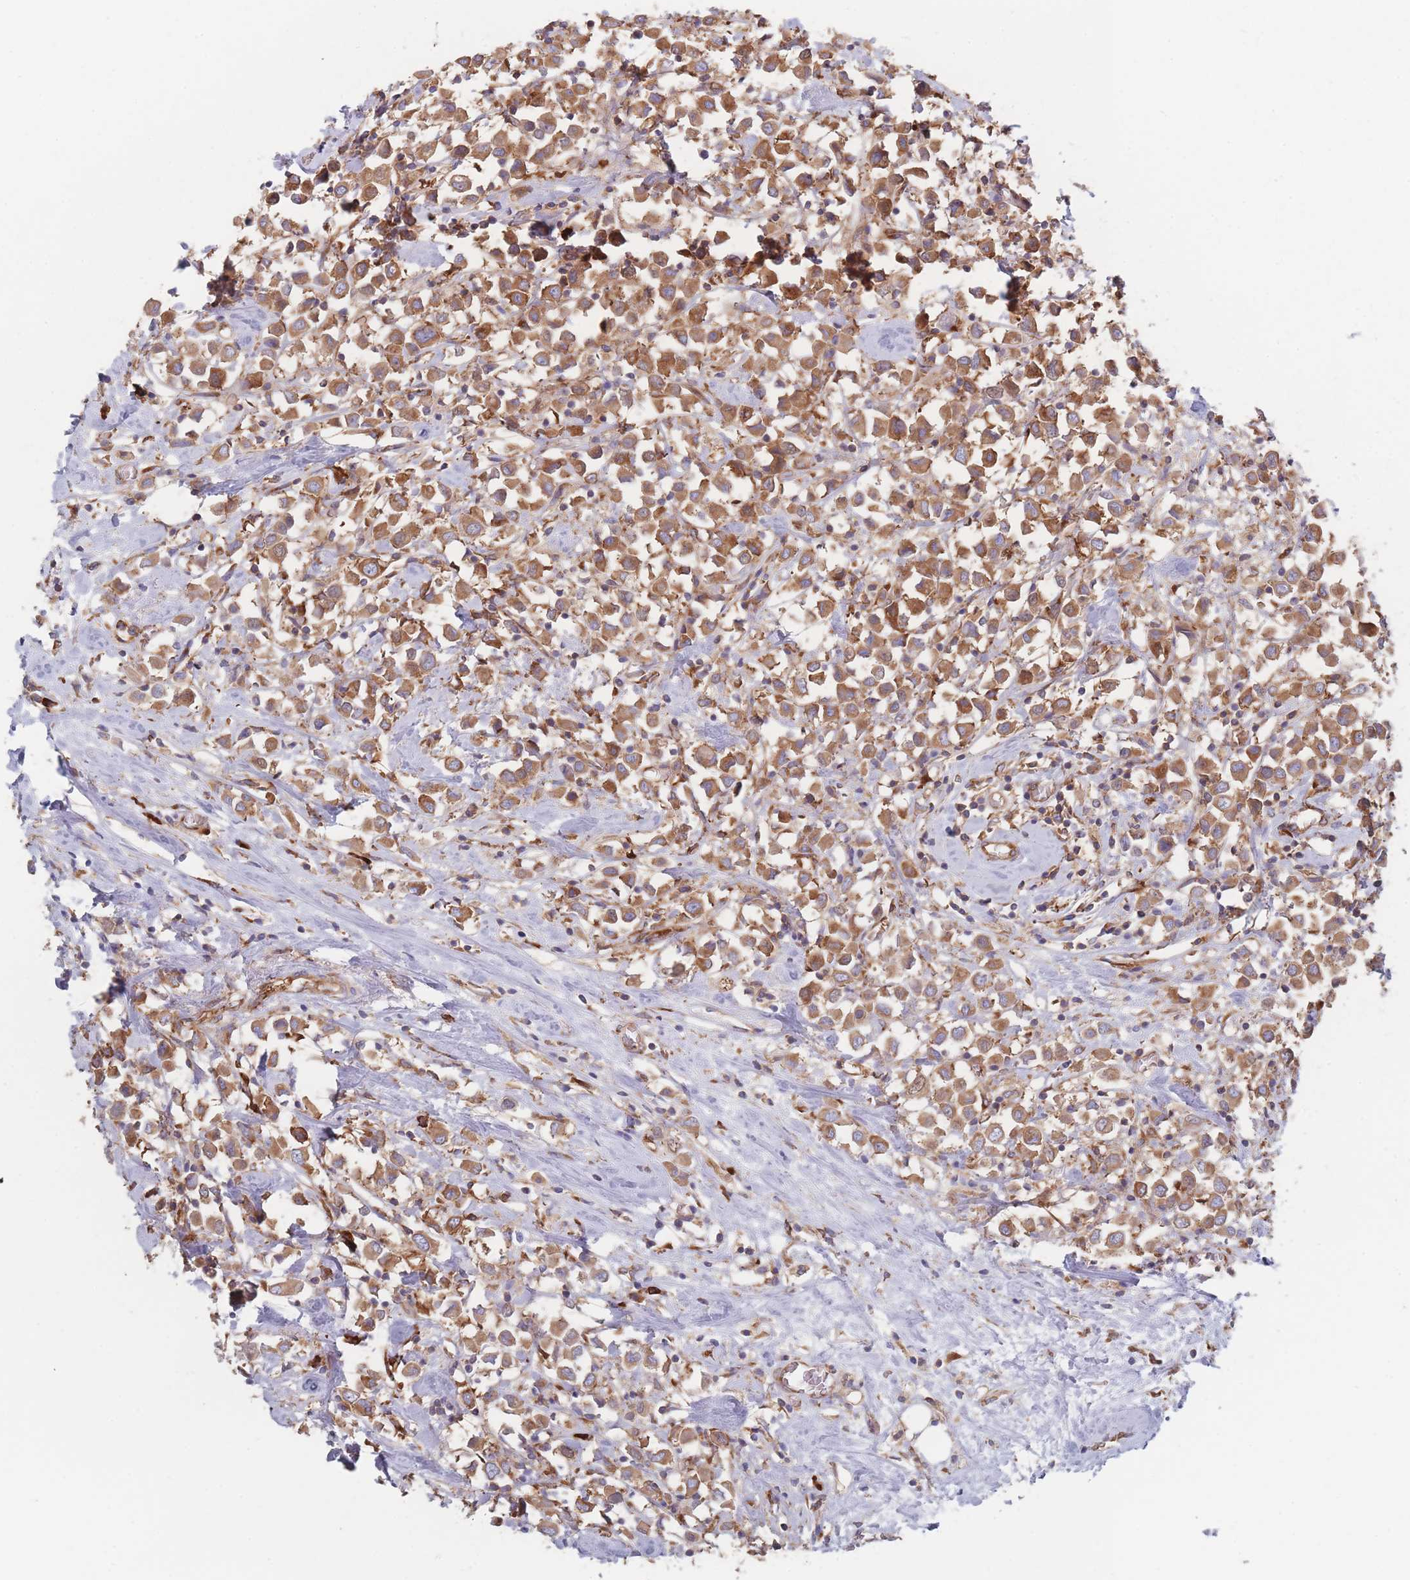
{"staining": {"intensity": "moderate", "quantity": ">75%", "location": "cytoplasmic/membranous"}, "tissue": "breast cancer", "cell_type": "Tumor cells", "image_type": "cancer", "snomed": [{"axis": "morphology", "description": "Duct carcinoma"}, {"axis": "topography", "description": "Breast"}], "caption": "A brown stain highlights moderate cytoplasmic/membranous staining of a protein in human breast invasive ductal carcinoma tumor cells.", "gene": "EEF1B2", "patient": {"sex": "female", "age": 61}}